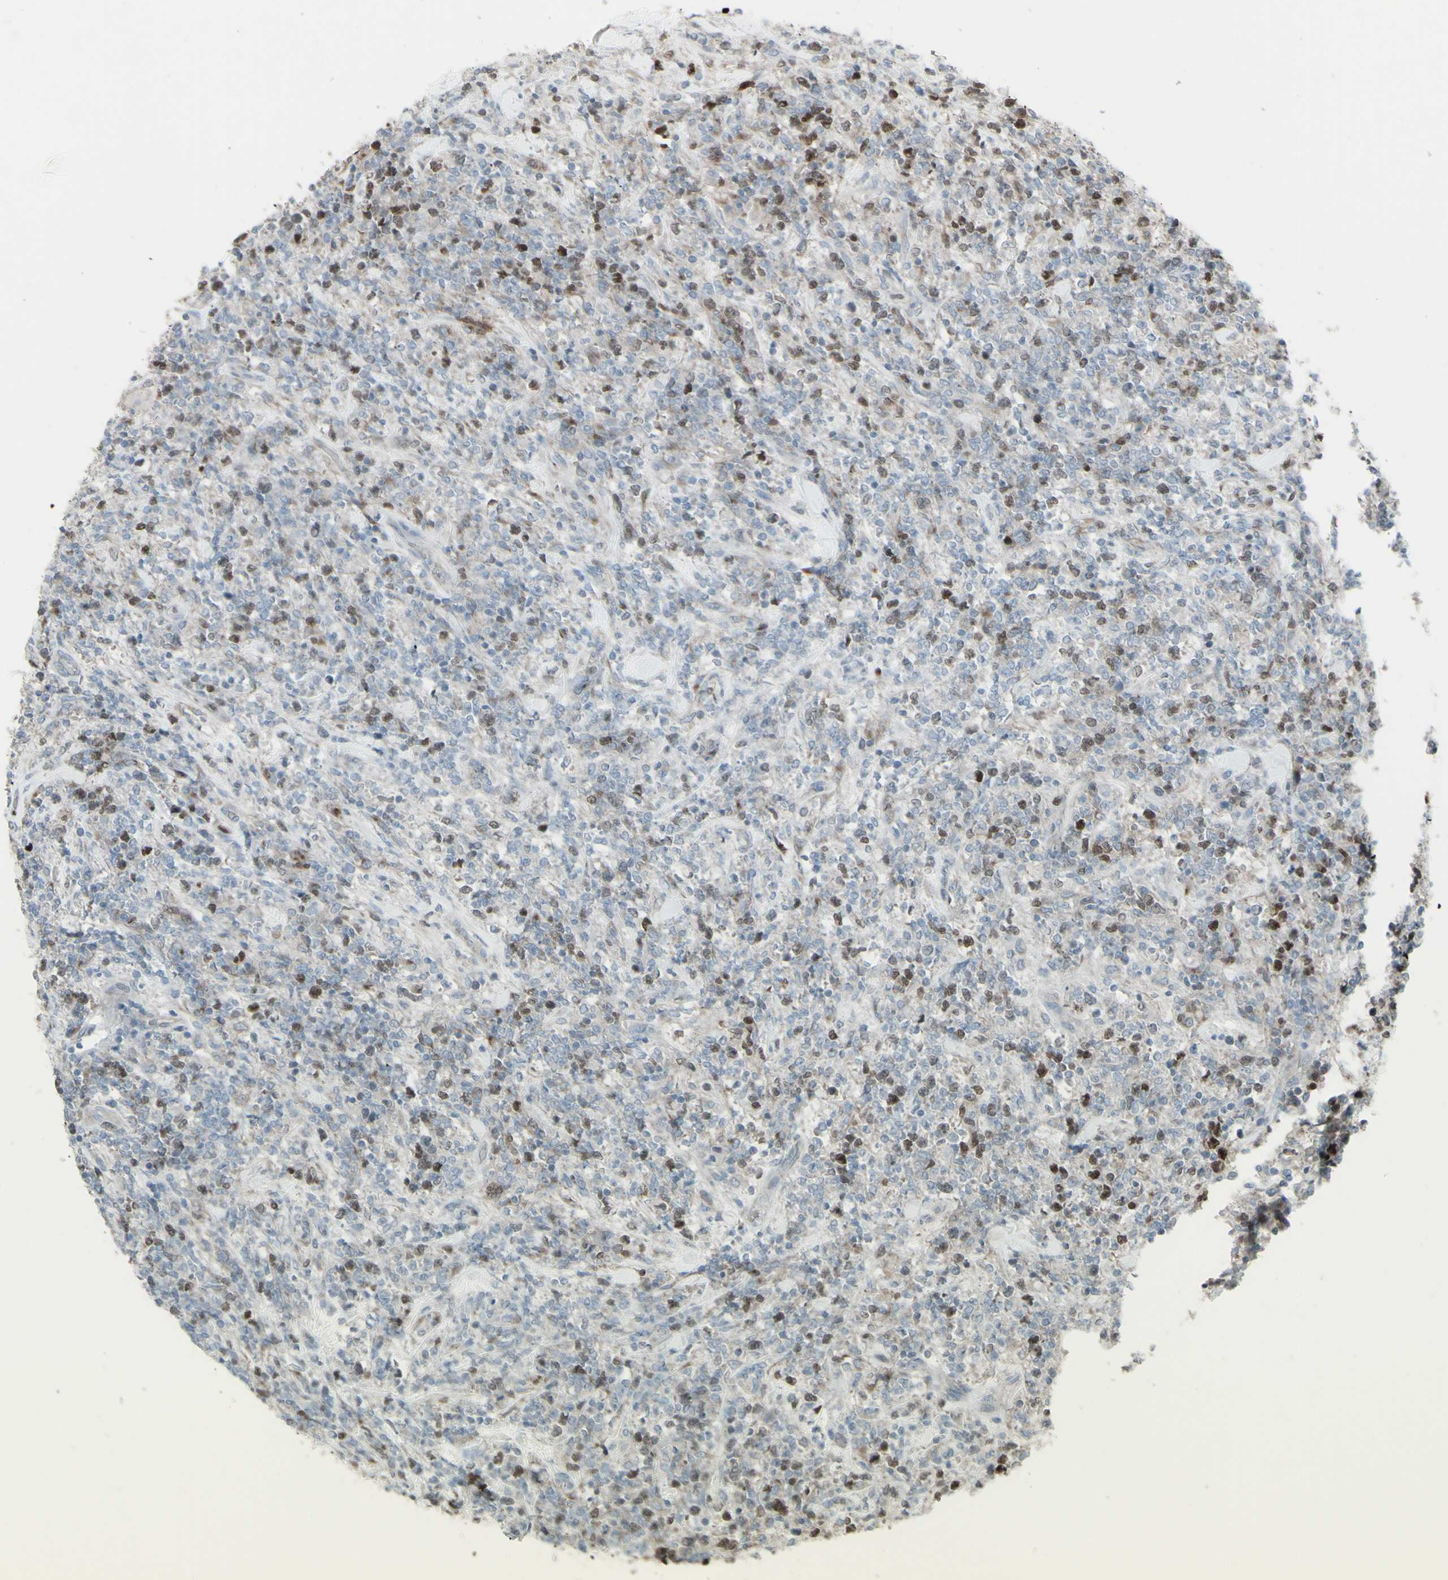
{"staining": {"intensity": "moderate", "quantity": "<25%", "location": "nuclear"}, "tissue": "lymphoma", "cell_type": "Tumor cells", "image_type": "cancer", "snomed": [{"axis": "morphology", "description": "Malignant lymphoma, non-Hodgkin's type, High grade"}, {"axis": "topography", "description": "Soft tissue"}], "caption": "Immunohistochemistry photomicrograph of malignant lymphoma, non-Hodgkin's type (high-grade) stained for a protein (brown), which exhibits low levels of moderate nuclear expression in approximately <25% of tumor cells.", "gene": "GMNN", "patient": {"sex": "male", "age": 18}}